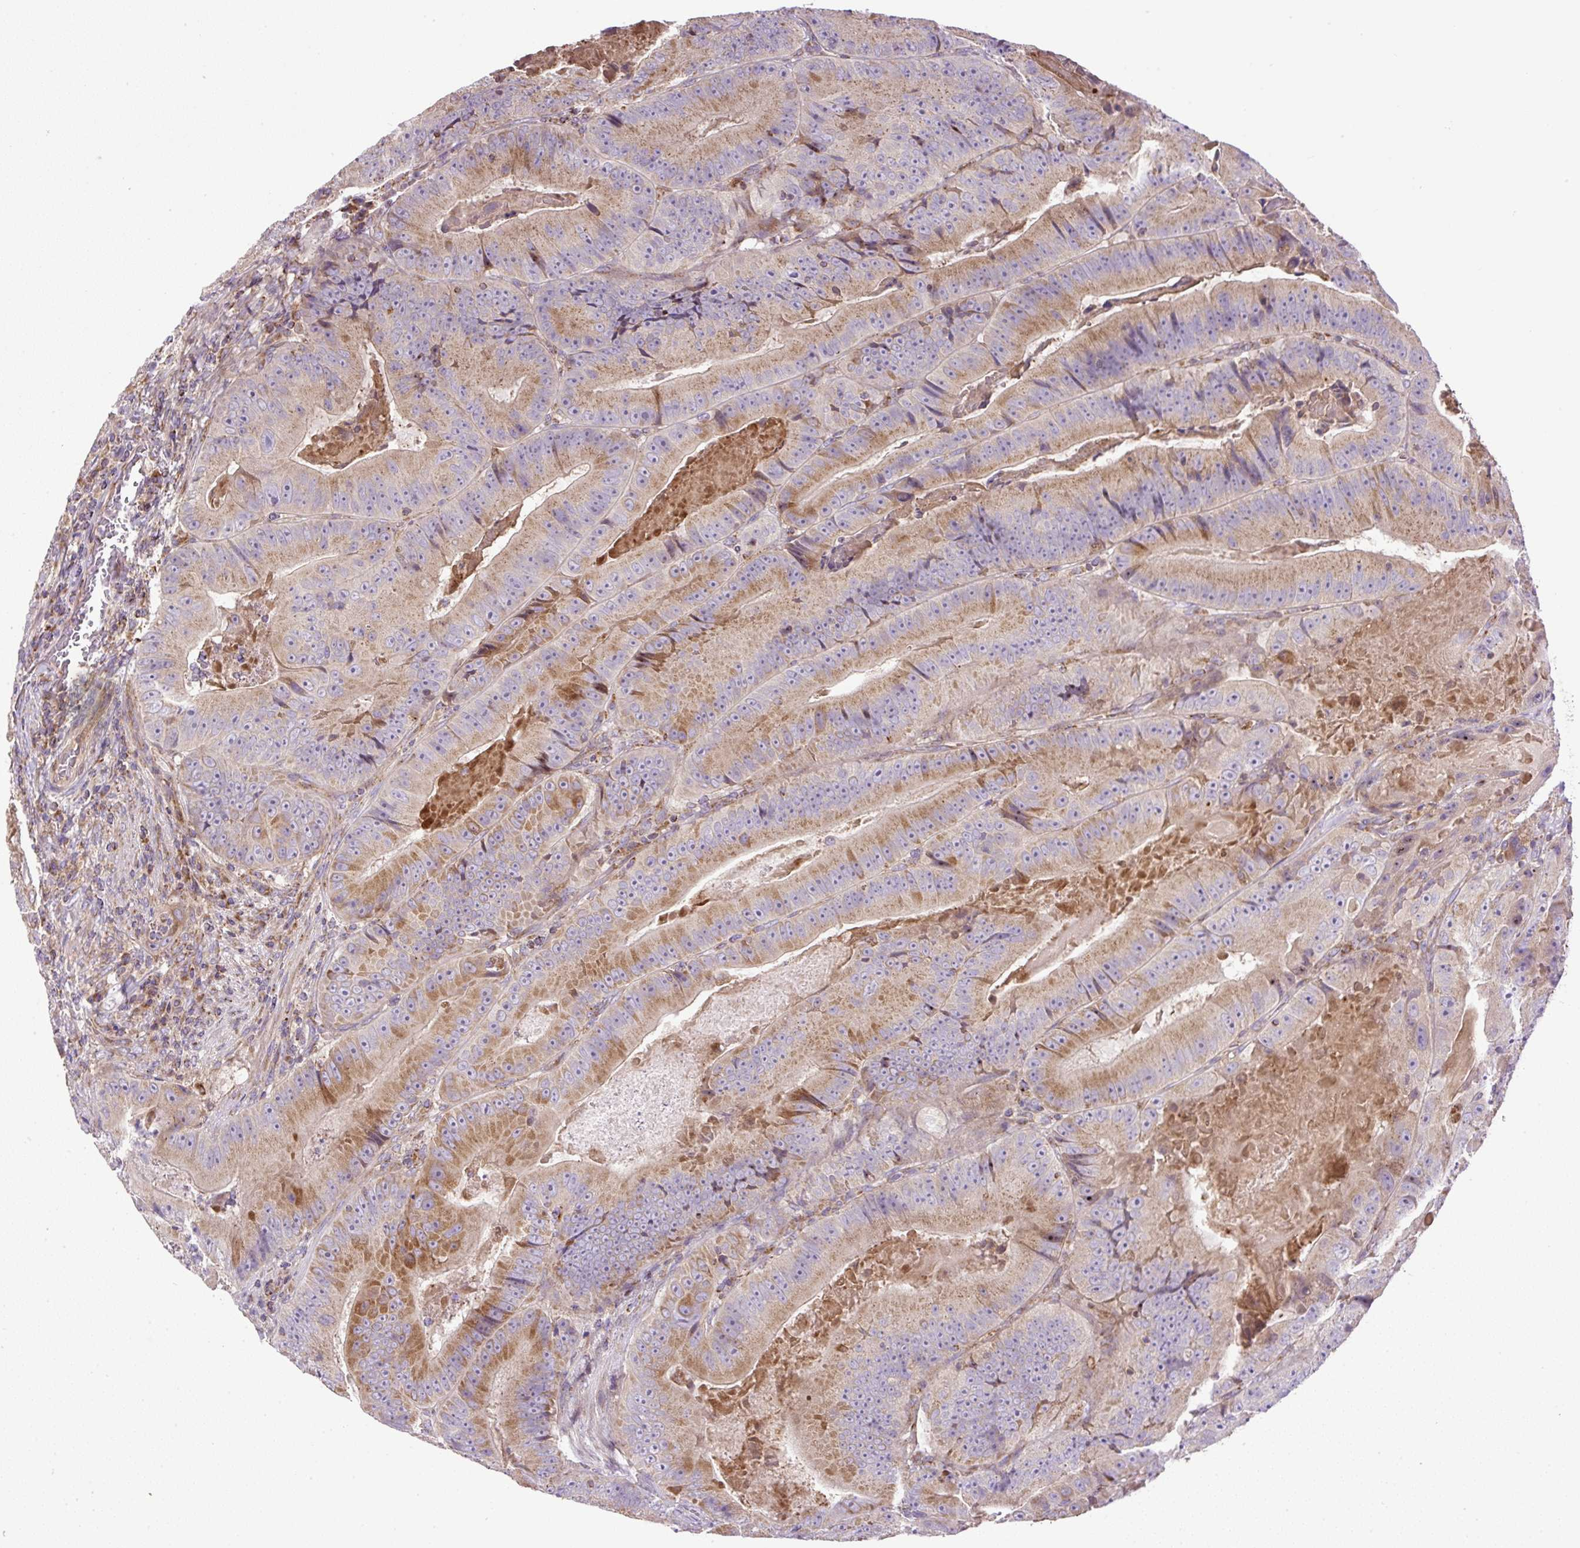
{"staining": {"intensity": "moderate", "quantity": ">75%", "location": "cytoplasmic/membranous"}, "tissue": "colorectal cancer", "cell_type": "Tumor cells", "image_type": "cancer", "snomed": [{"axis": "morphology", "description": "Adenocarcinoma, NOS"}, {"axis": "topography", "description": "Colon"}], "caption": "IHC (DAB (3,3'-diaminobenzidine)) staining of colorectal adenocarcinoma demonstrates moderate cytoplasmic/membranous protein staining in about >75% of tumor cells.", "gene": "ZNF547", "patient": {"sex": "female", "age": 86}}